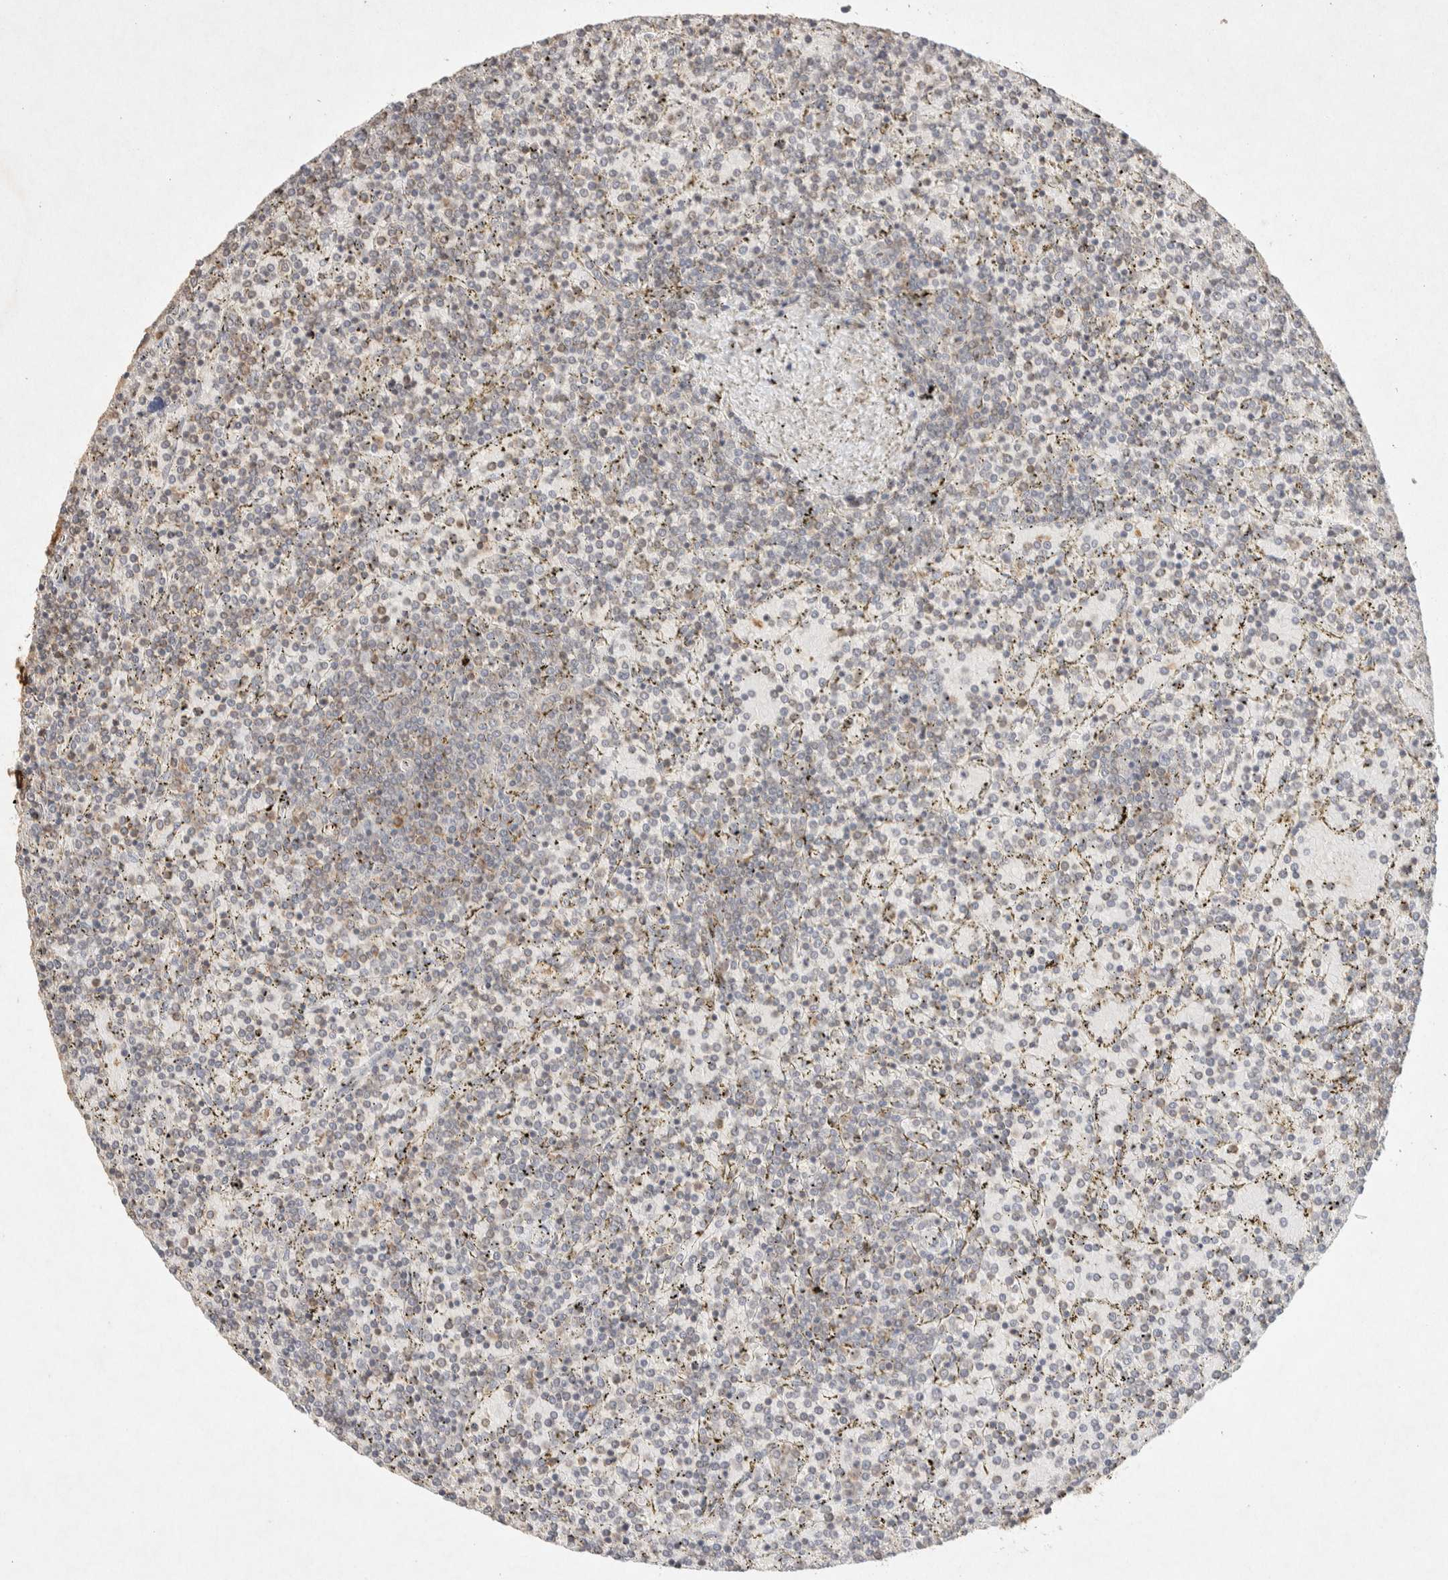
{"staining": {"intensity": "negative", "quantity": "none", "location": "none"}, "tissue": "lymphoma", "cell_type": "Tumor cells", "image_type": "cancer", "snomed": [{"axis": "morphology", "description": "Malignant lymphoma, non-Hodgkin's type, Low grade"}, {"axis": "topography", "description": "Spleen"}], "caption": "The image shows no significant staining in tumor cells of lymphoma.", "gene": "RAC2", "patient": {"sex": "female", "age": 77}}